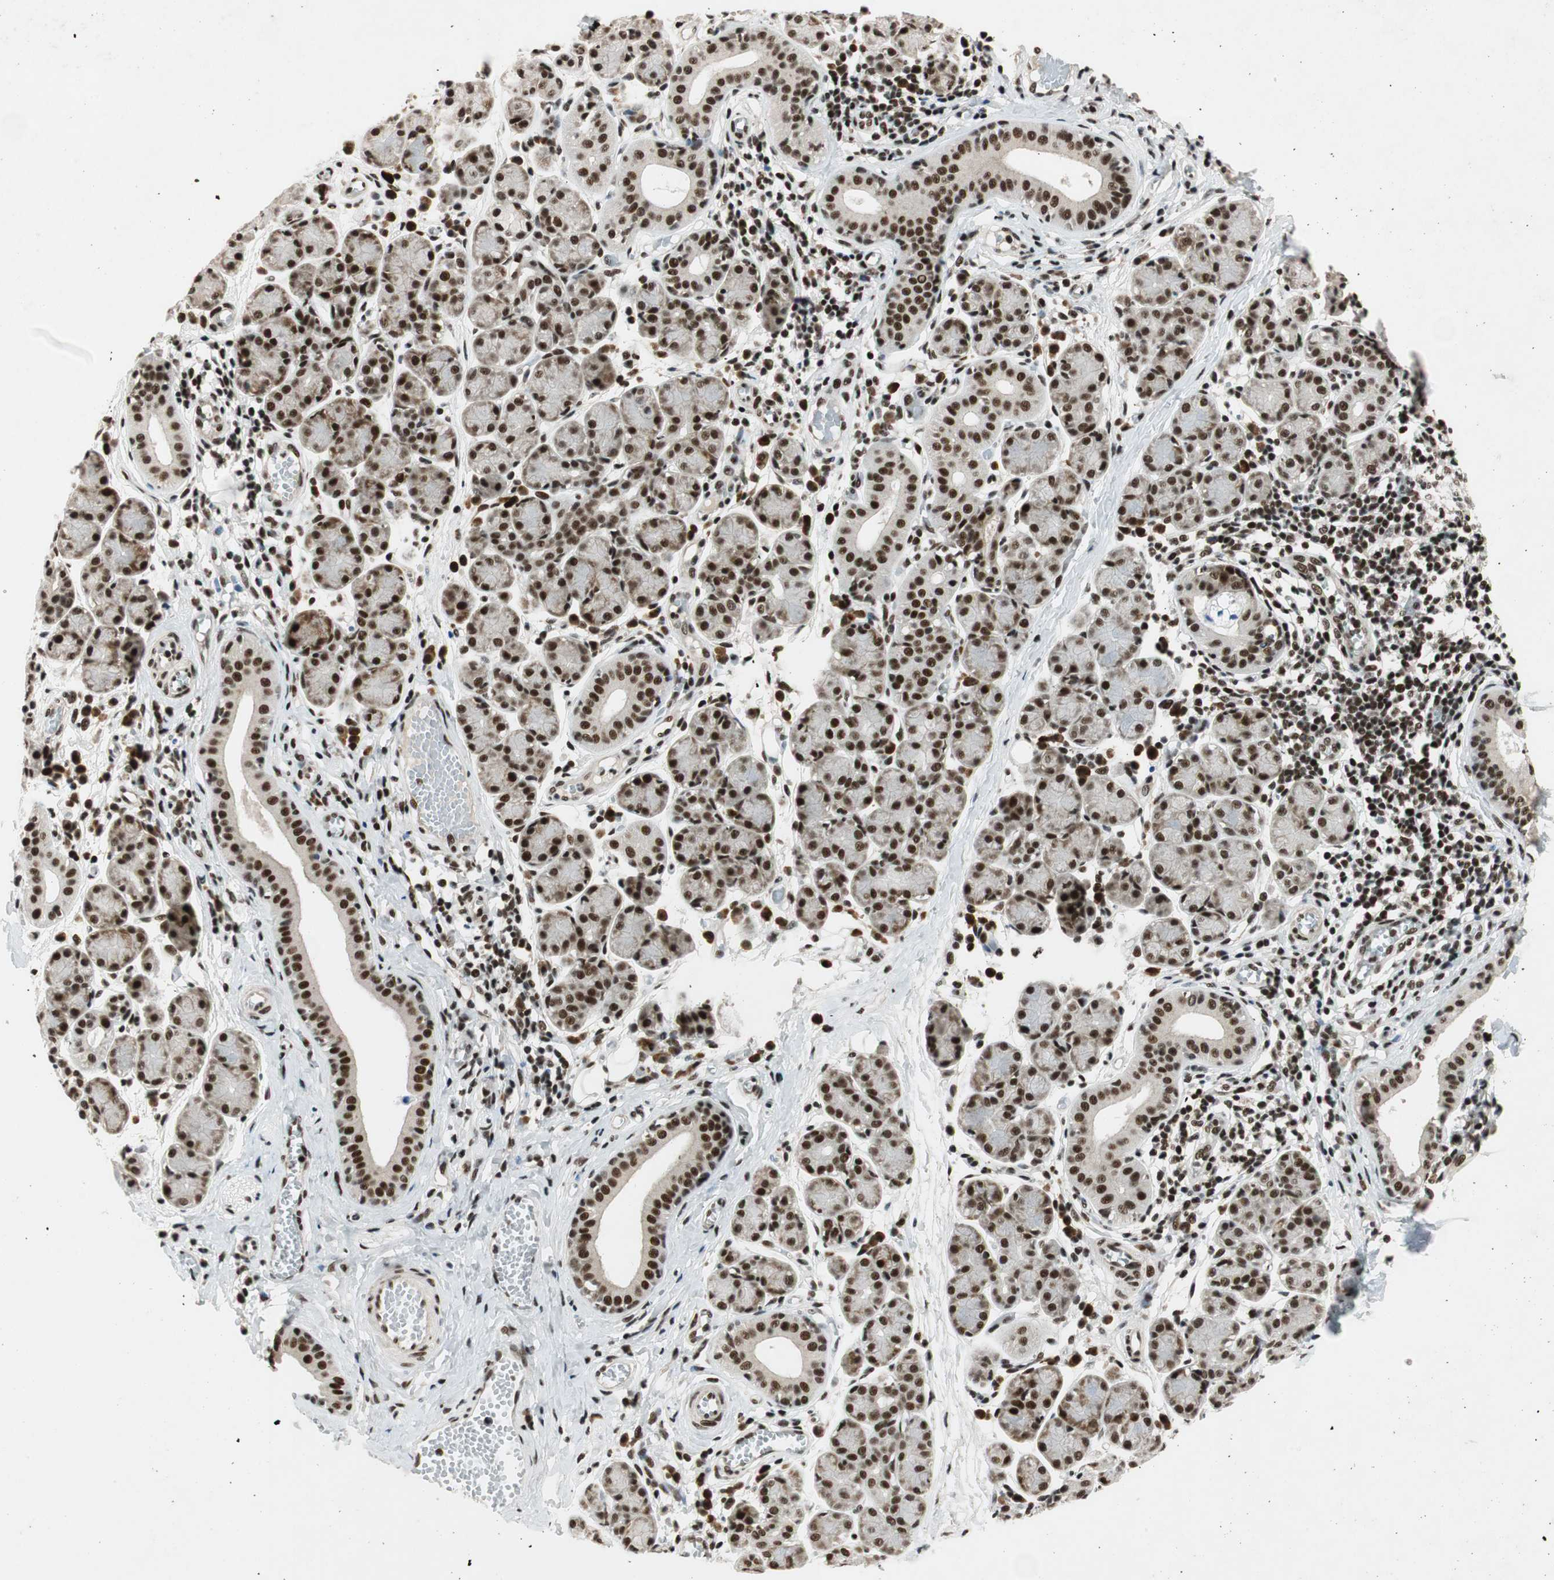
{"staining": {"intensity": "strong", "quantity": ">75%", "location": "nuclear"}, "tissue": "salivary gland", "cell_type": "Glandular cells", "image_type": "normal", "snomed": [{"axis": "morphology", "description": "Normal tissue, NOS"}, {"axis": "morphology", "description": "Inflammation, NOS"}, {"axis": "topography", "description": "Lymph node"}, {"axis": "topography", "description": "Salivary gland"}], "caption": "Protein staining of benign salivary gland demonstrates strong nuclear expression in about >75% of glandular cells. (DAB IHC with brightfield microscopy, high magnification).", "gene": "NCBP3", "patient": {"sex": "male", "age": 3}}